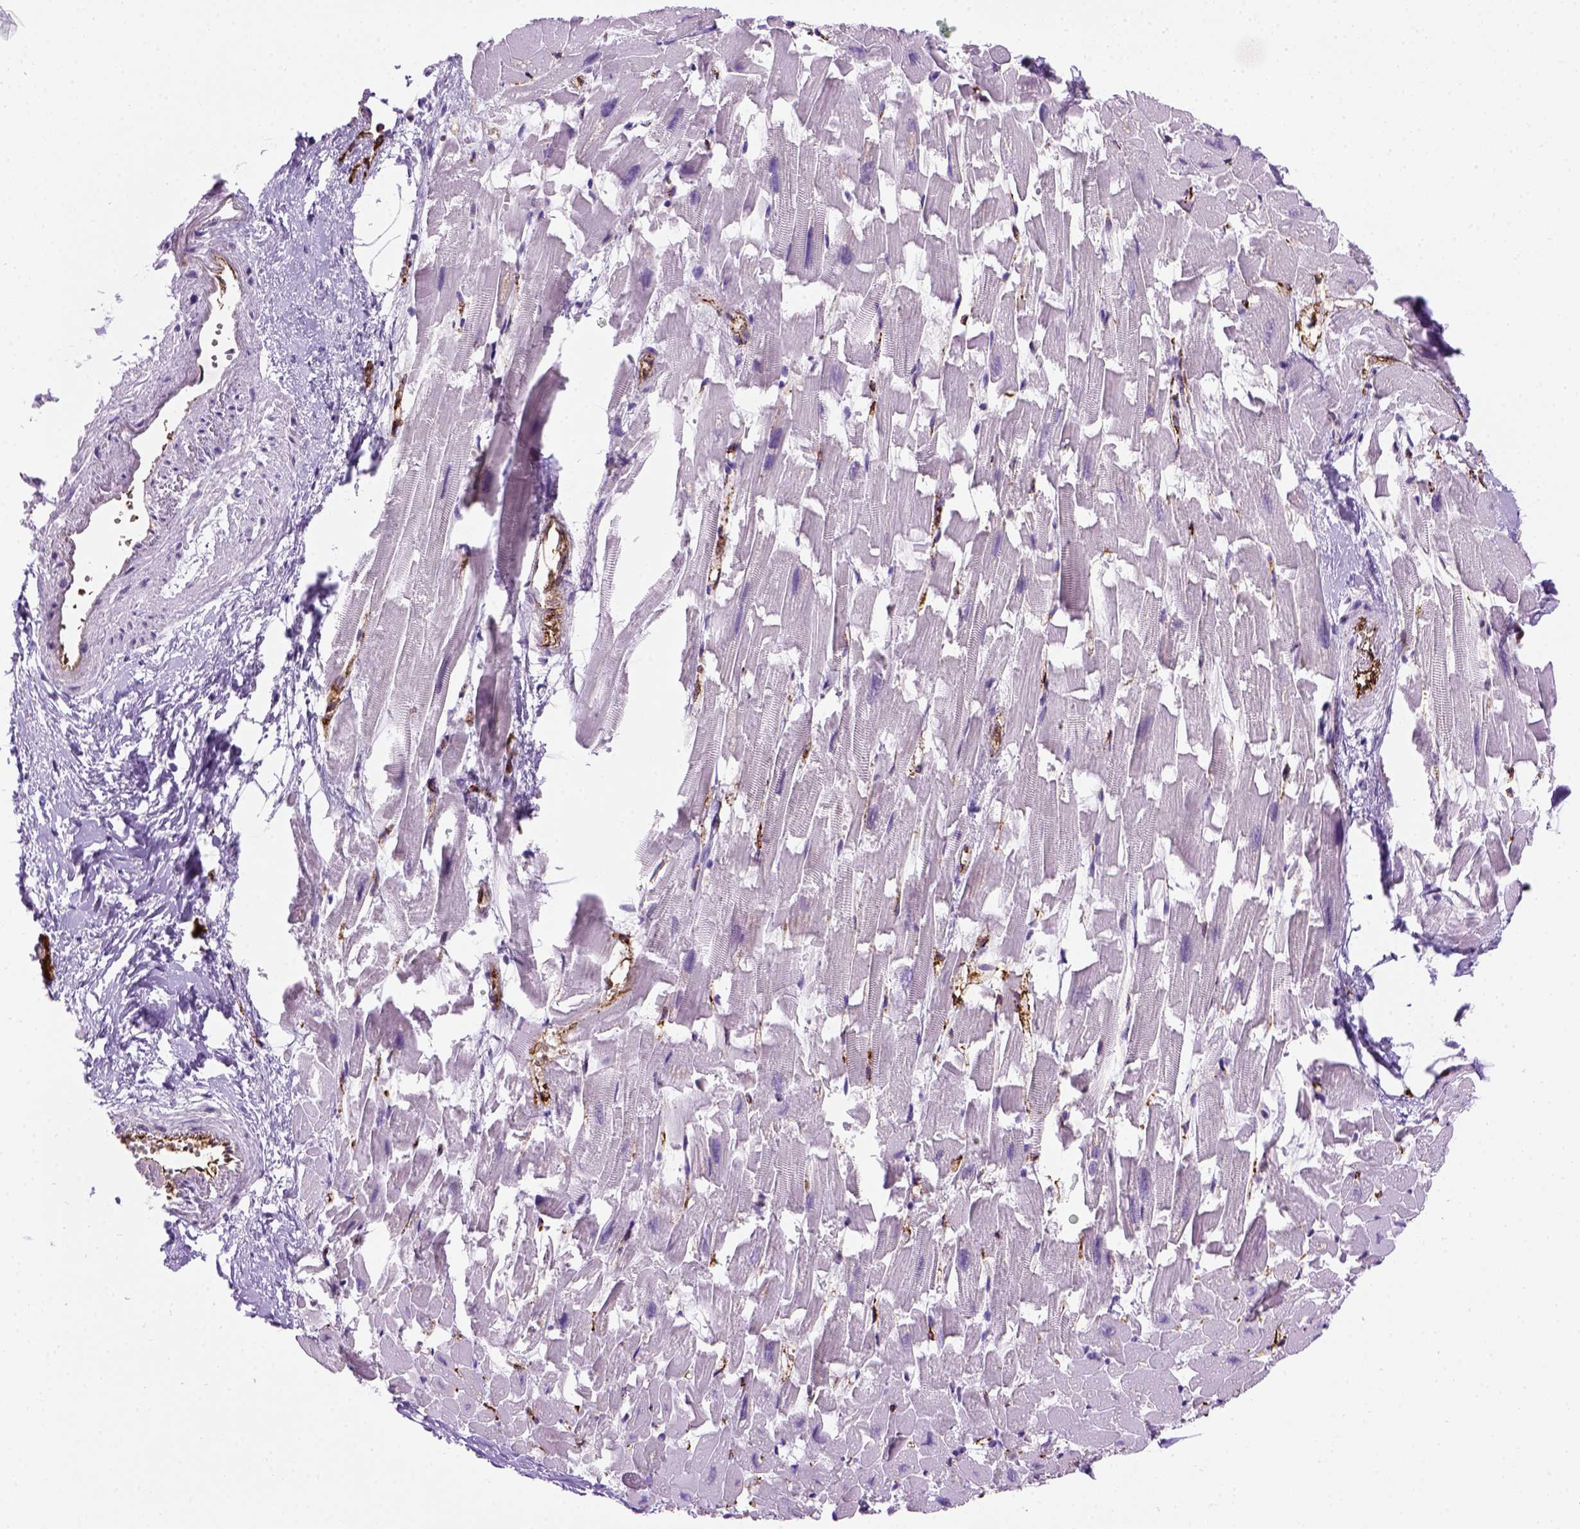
{"staining": {"intensity": "negative", "quantity": "none", "location": "none"}, "tissue": "heart muscle", "cell_type": "Cardiomyocytes", "image_type": "normal", "snomed": [{"axis": "morphology", "description": "Normal tissue, NOS"}, {"axis": "topography", "description": "Heart"}], "caption": "High power microscopy histopathology image of an immunohistochemistry (IHC) histopathology image of unremarkable heart muscle, revealing no significant positivity in cardiomyocytes.", "gene": "VWF", "patient": {"sex": "female", "age": 64}}